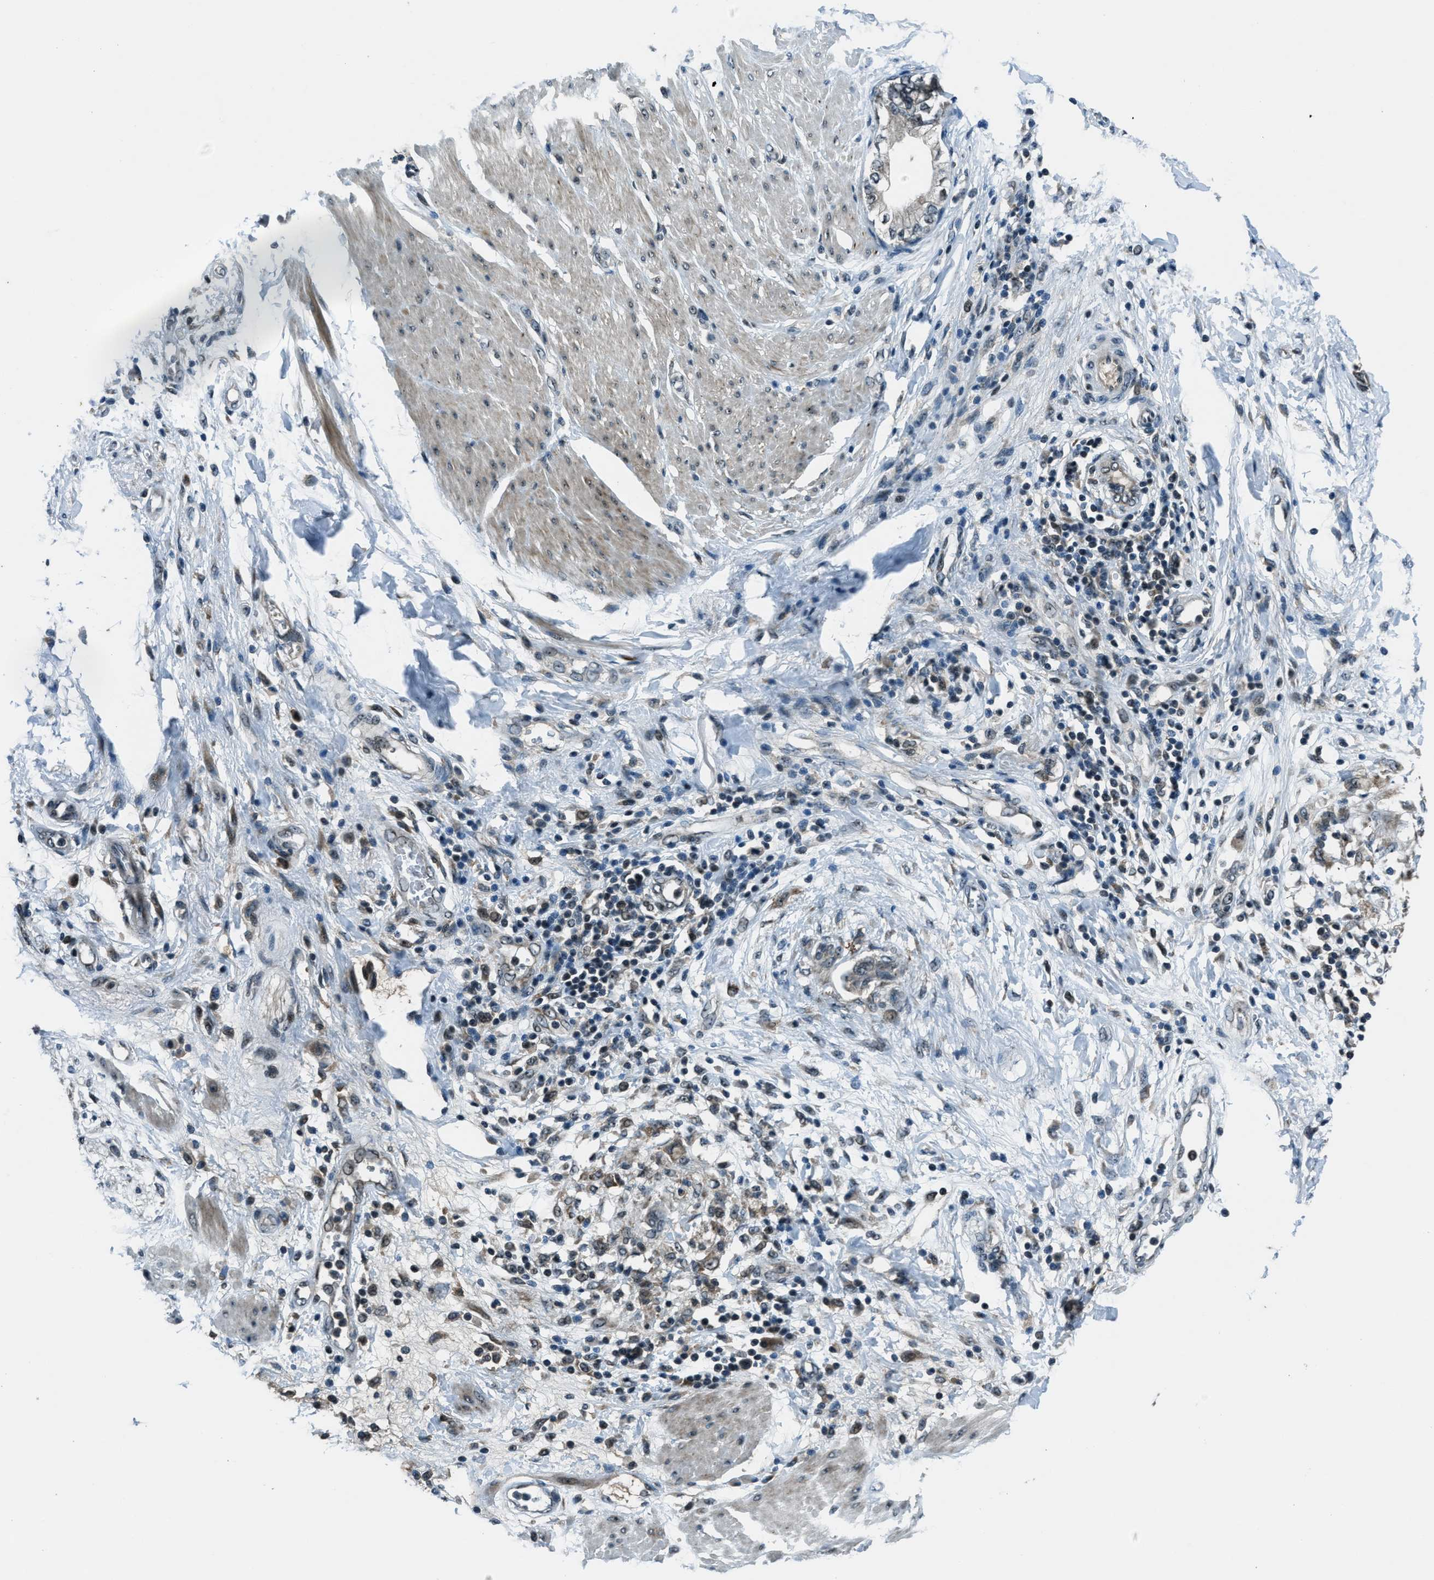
{"staining": {"intensity": "negative", "quantity": "none", "location": "none"}, "tissue": "pancreatic cancer", "cell_type": "Tumor cells", "image_type": "cancer", "snomed": [{"axis": "morphology", "description": "Normal tissue, NOS"}, {"axis": "morphology", "description": "Adenocarcinoma, NOS"}, {"axis": "topography", "description": "Pancreas"}, {"axis": "topography", "description": "Duodenum"}], "caption": "Immunohistochemistry micrograph of pancreatic adenocarcinoma stained for a protein (brown), which displays no staining in tumor cells. (DAB (3,3'-diaminobenzidine) immunohistochemistry (IHC) visualized using brightfield microscopy, high magnification).", "gene": "ACTL9", "patient": {"sex": "female", "age": 60}}